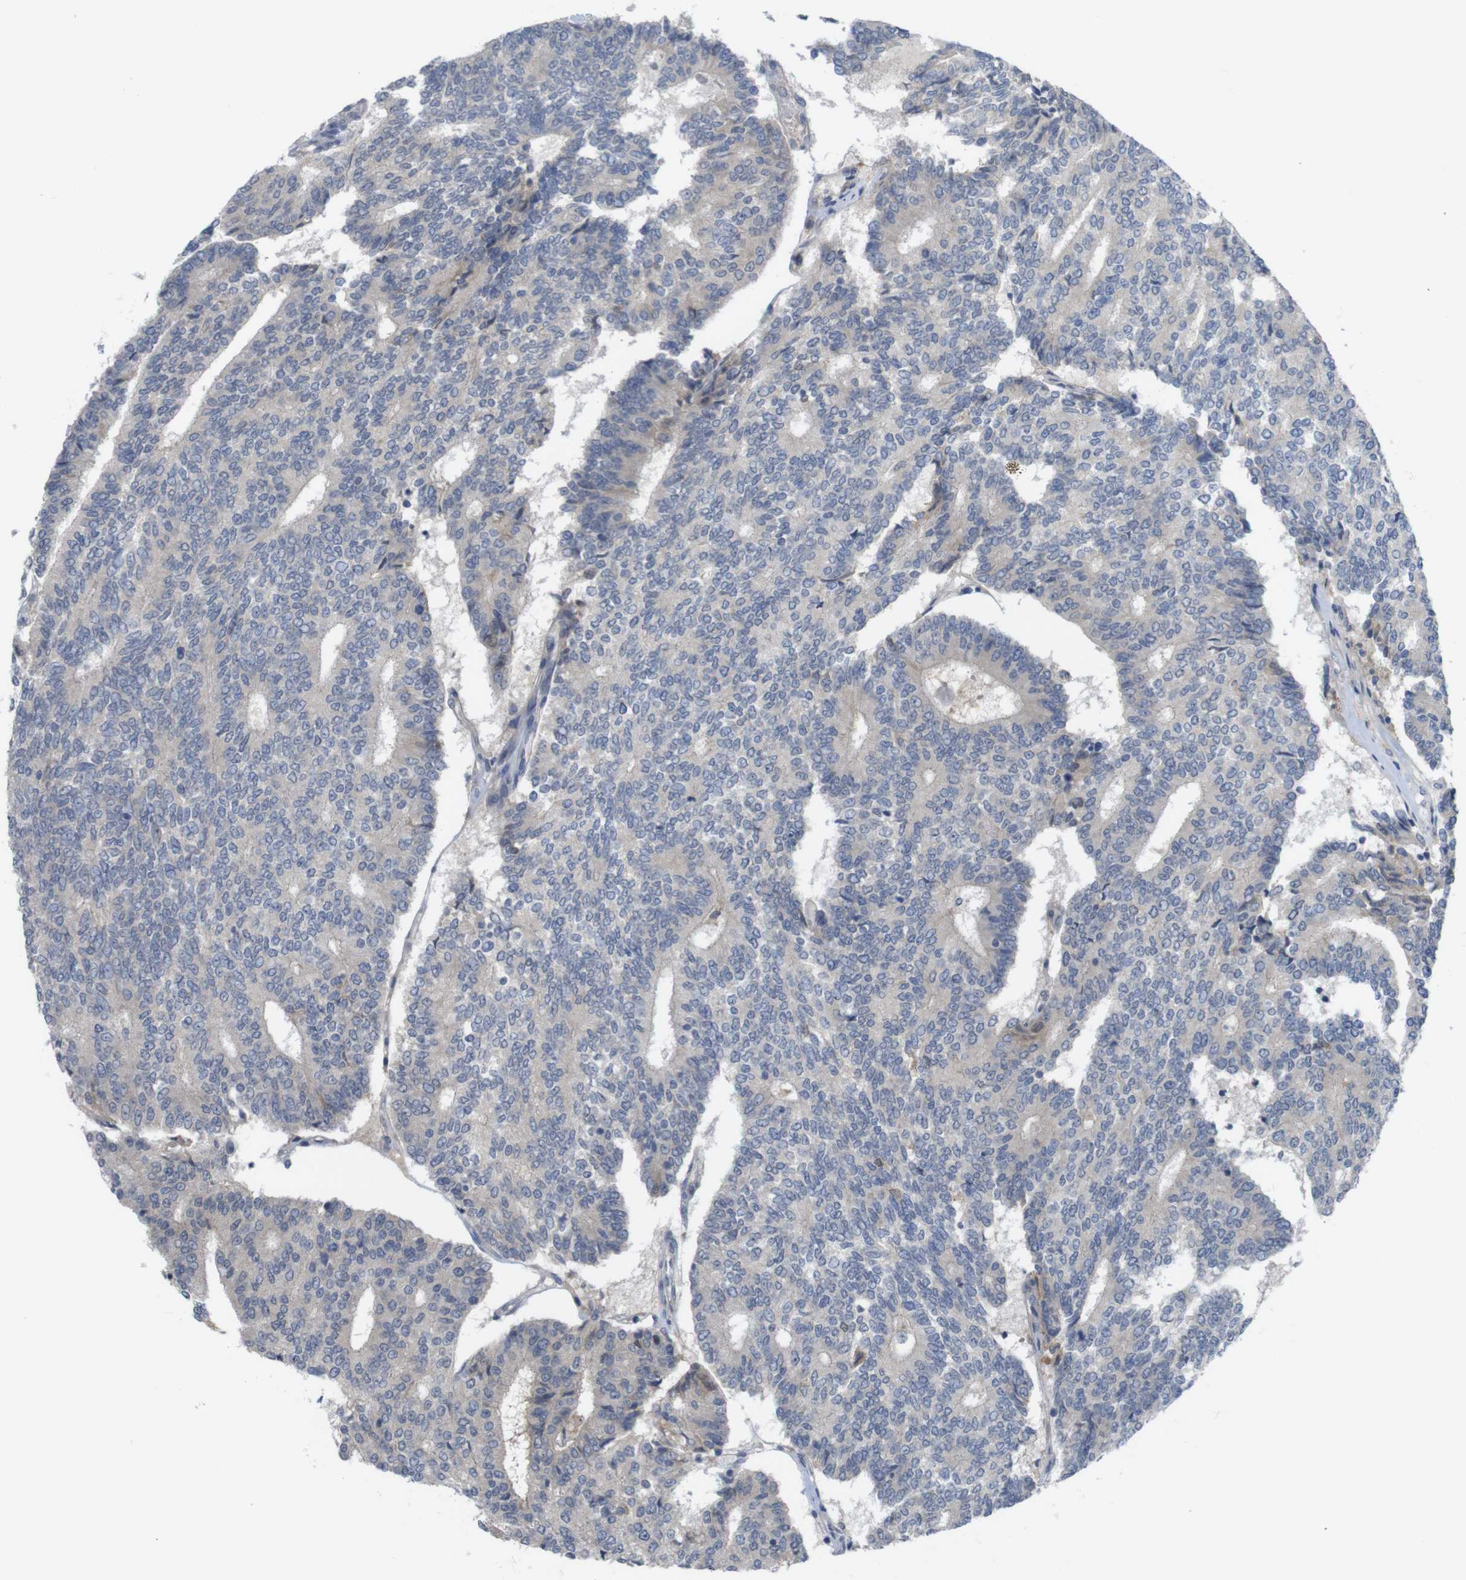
{"staining": {"intensity": "negative", "quantity": "none", "location": "none"}, "tissue": "prostate cancer", "cell_type": "Tumor cells", "image_type": "cancer", "snomed": [{"axis": "morphology", "description": "Normal tissue, NOS"}, {"axis": "morphology", "description": "Adenocarcinoma, High grade"}, {"axis": "topography", "description": "Prostate"}, {"axis": "topography", "description": "Seminal veicle"}], "caption": "DAB (3,3'-diaminobenzidine) immunohistochemical staining of prostate cancer (adenocarcinoma (high-grade)) demonstrates no significant expression in tumor cells.", "gene": "BCAR3", "patient": {"sex": "male", "age": 55}}